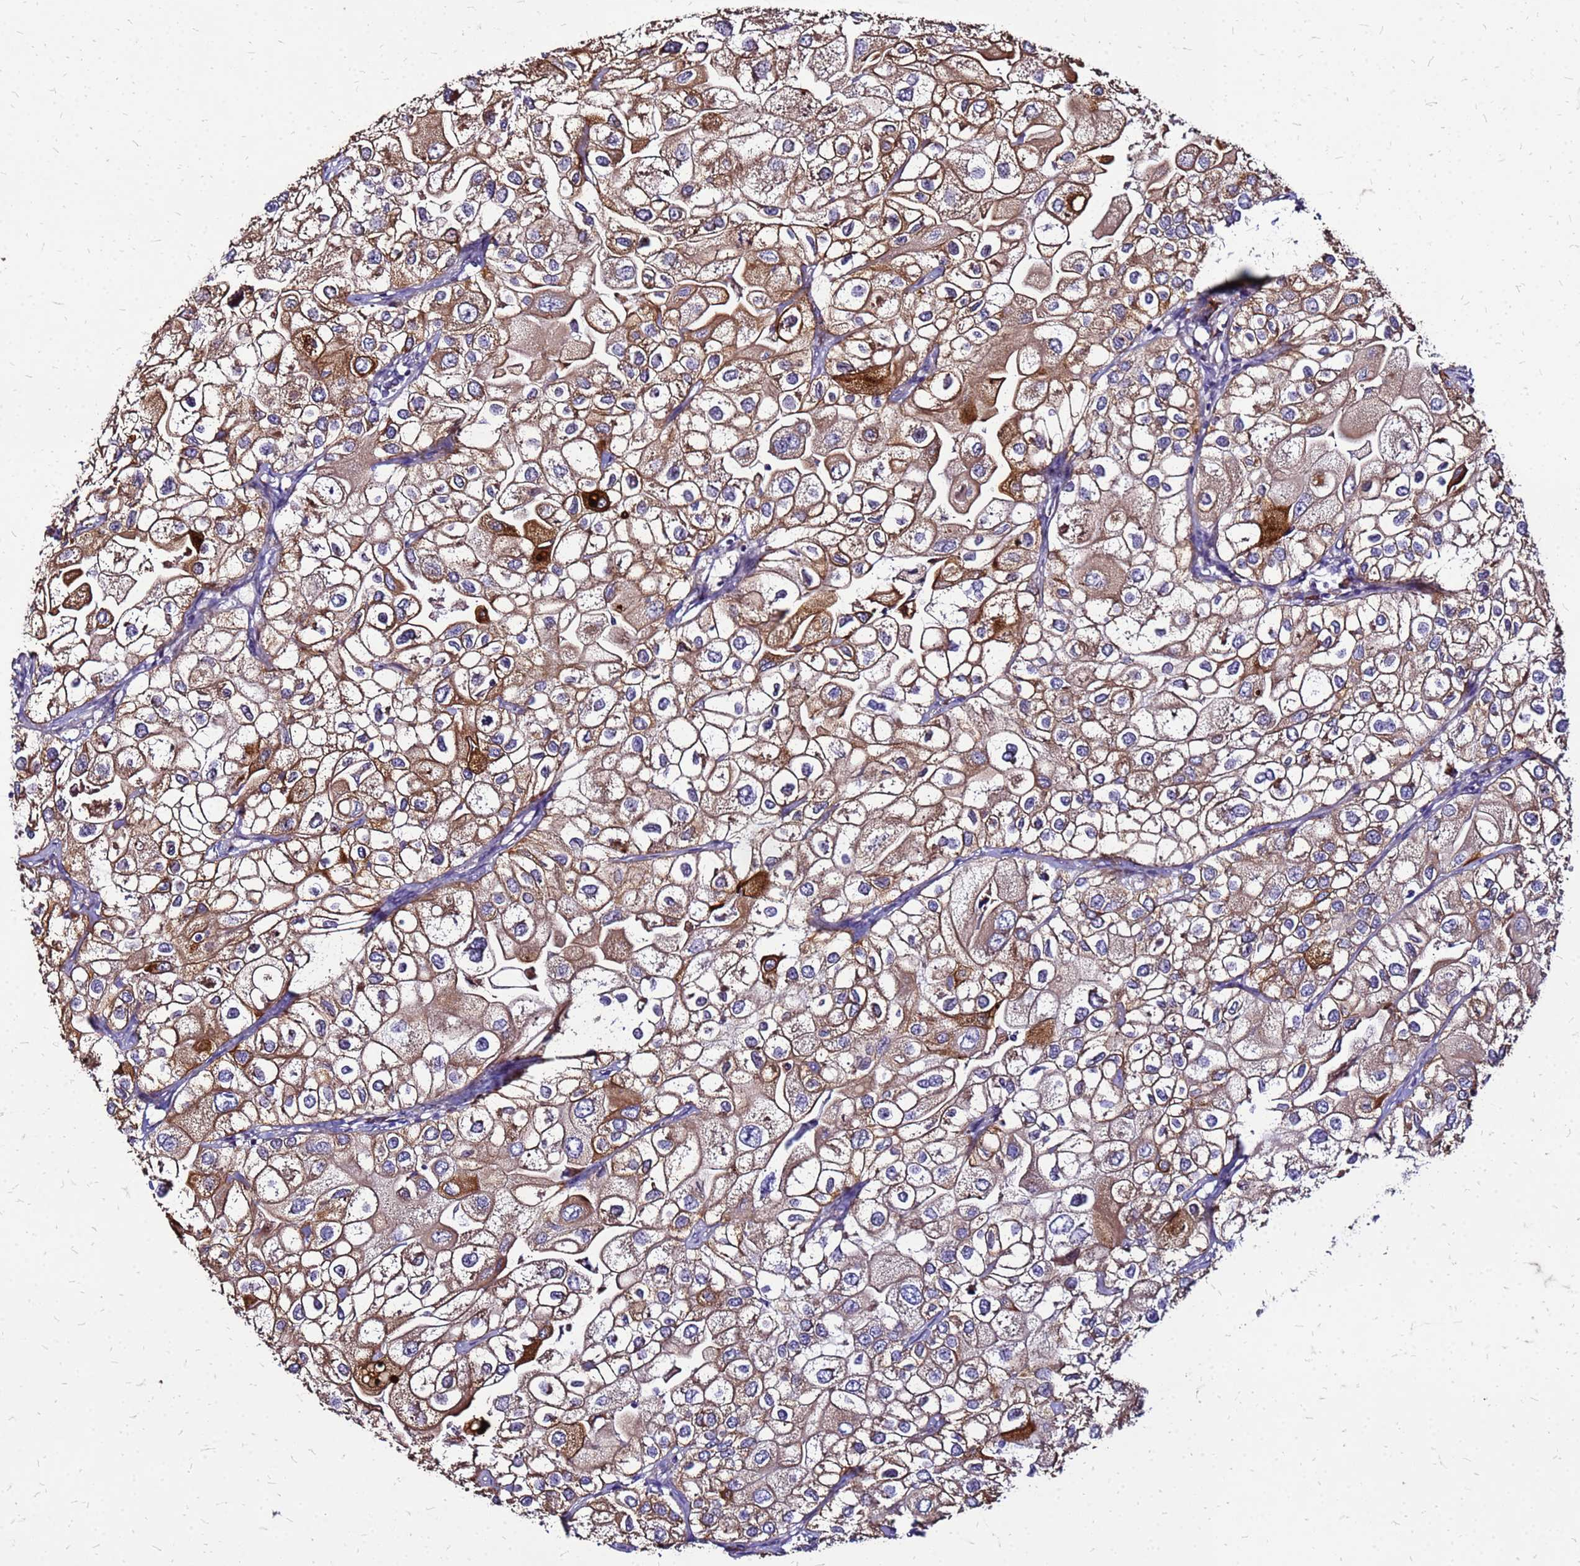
{"staining": {"intensity": "moderate", "quantity": ">75%", "location": "cytoplasmic/membranous"}, "tissue": "urothelial cancer", "cell_type": "Tumor cells", "image_type": "cancer", "snomed": [{"axis": "morphology", "description": "Urothelial carcinoma, High grade"}, {"axis": "topography", "description": "Urinary bladder"}], "caption": "Immunohistochemical staining of human high-grade urothelial carcinoma shows moderate cytoplasmic/membranous protein positivity in approximately >75% of tumor cells.", "gene": "VMO1", "patient": {"sex": "male", "age": 64}}